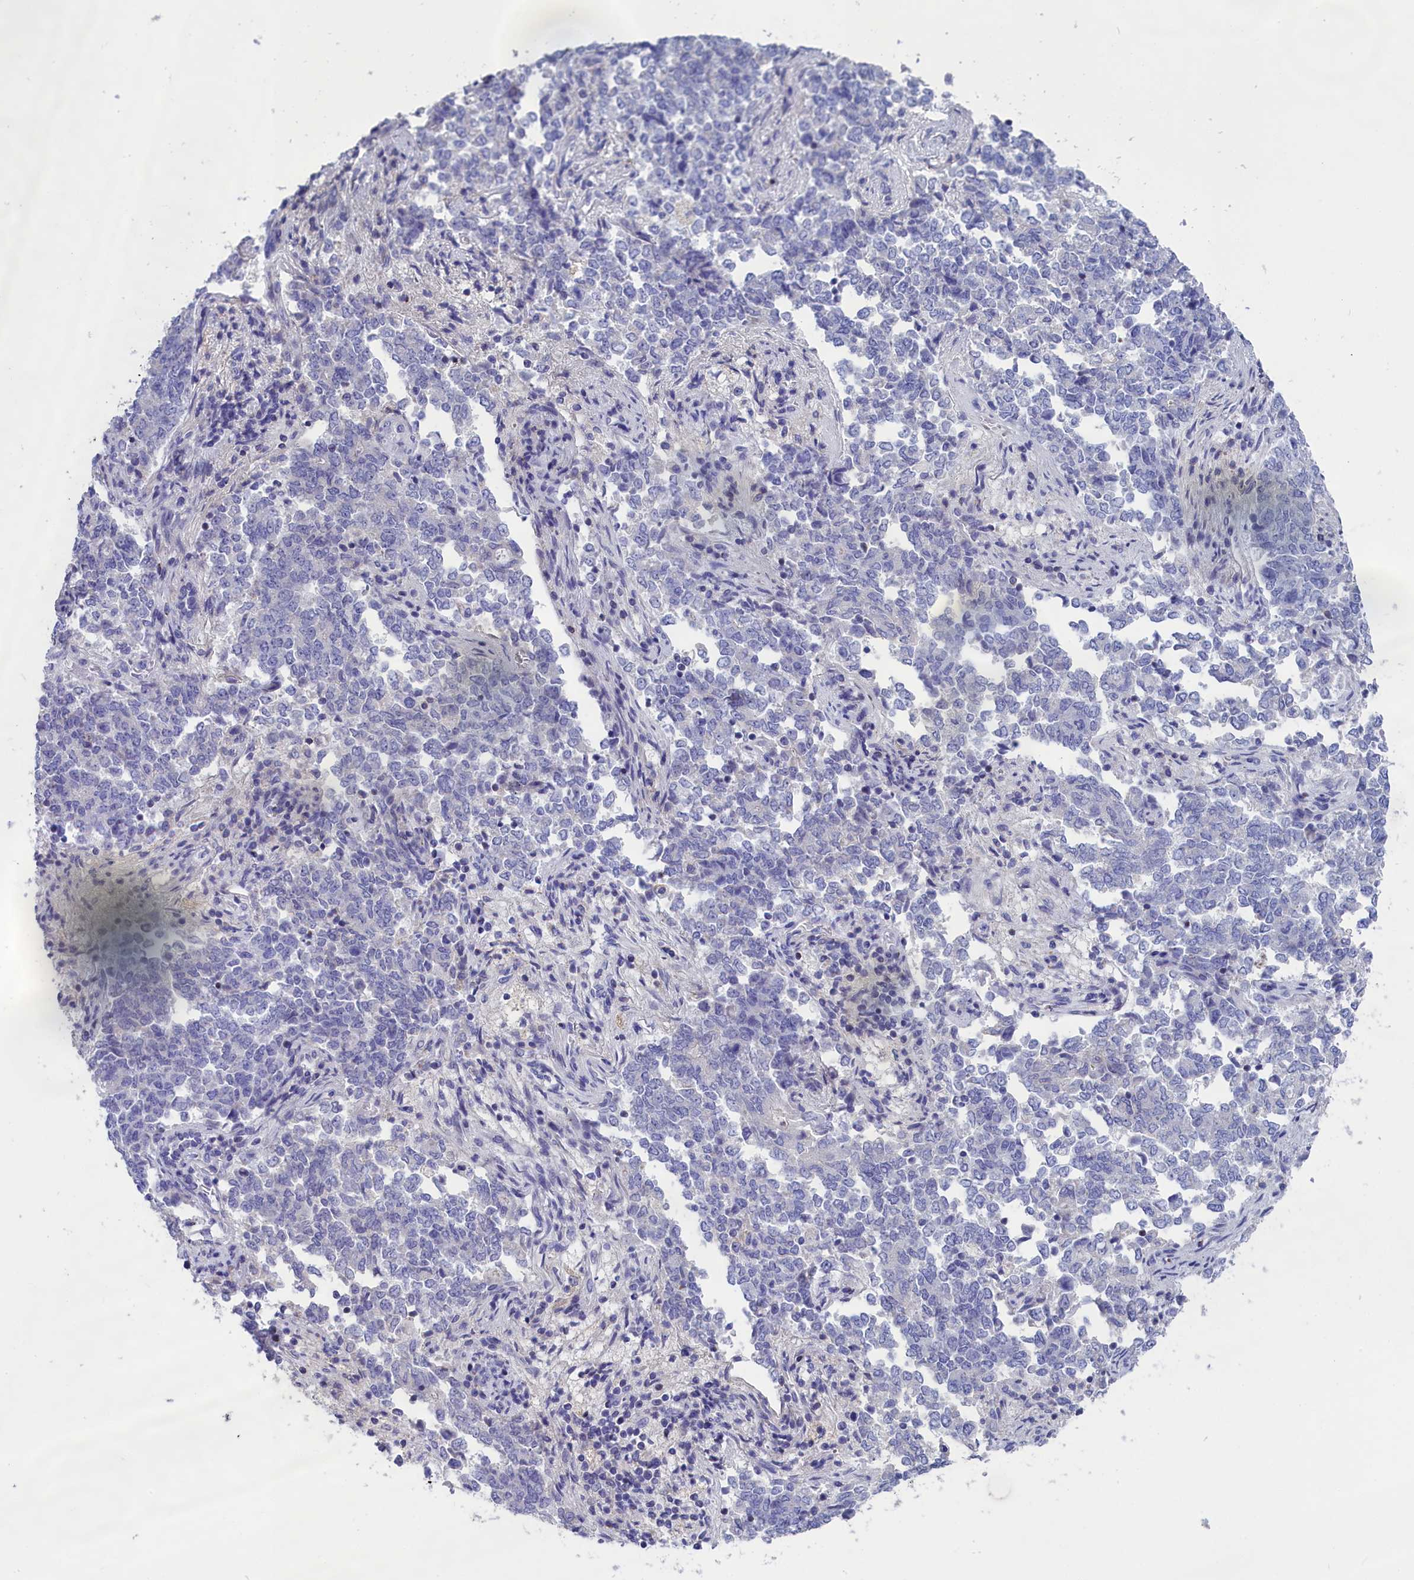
{"staining": {"intensity": "negative", "quantity": "none", "location": "none"}, "tissue": "endometrial cancer", "cell_type": "Tumor cells", "image_type": "cancer", "snomed": [{"axis": "morphology", "description": "Adenocarcinoma, NOS"}, {"axis": "topography", "description": "Endometrium"}], "caption": "Immunohistochemical staining of endometrial cancer displays no significant positivity in tumor cells.", "gene": "PRDM12", "patient": {"sex": "female", "age": 80}}